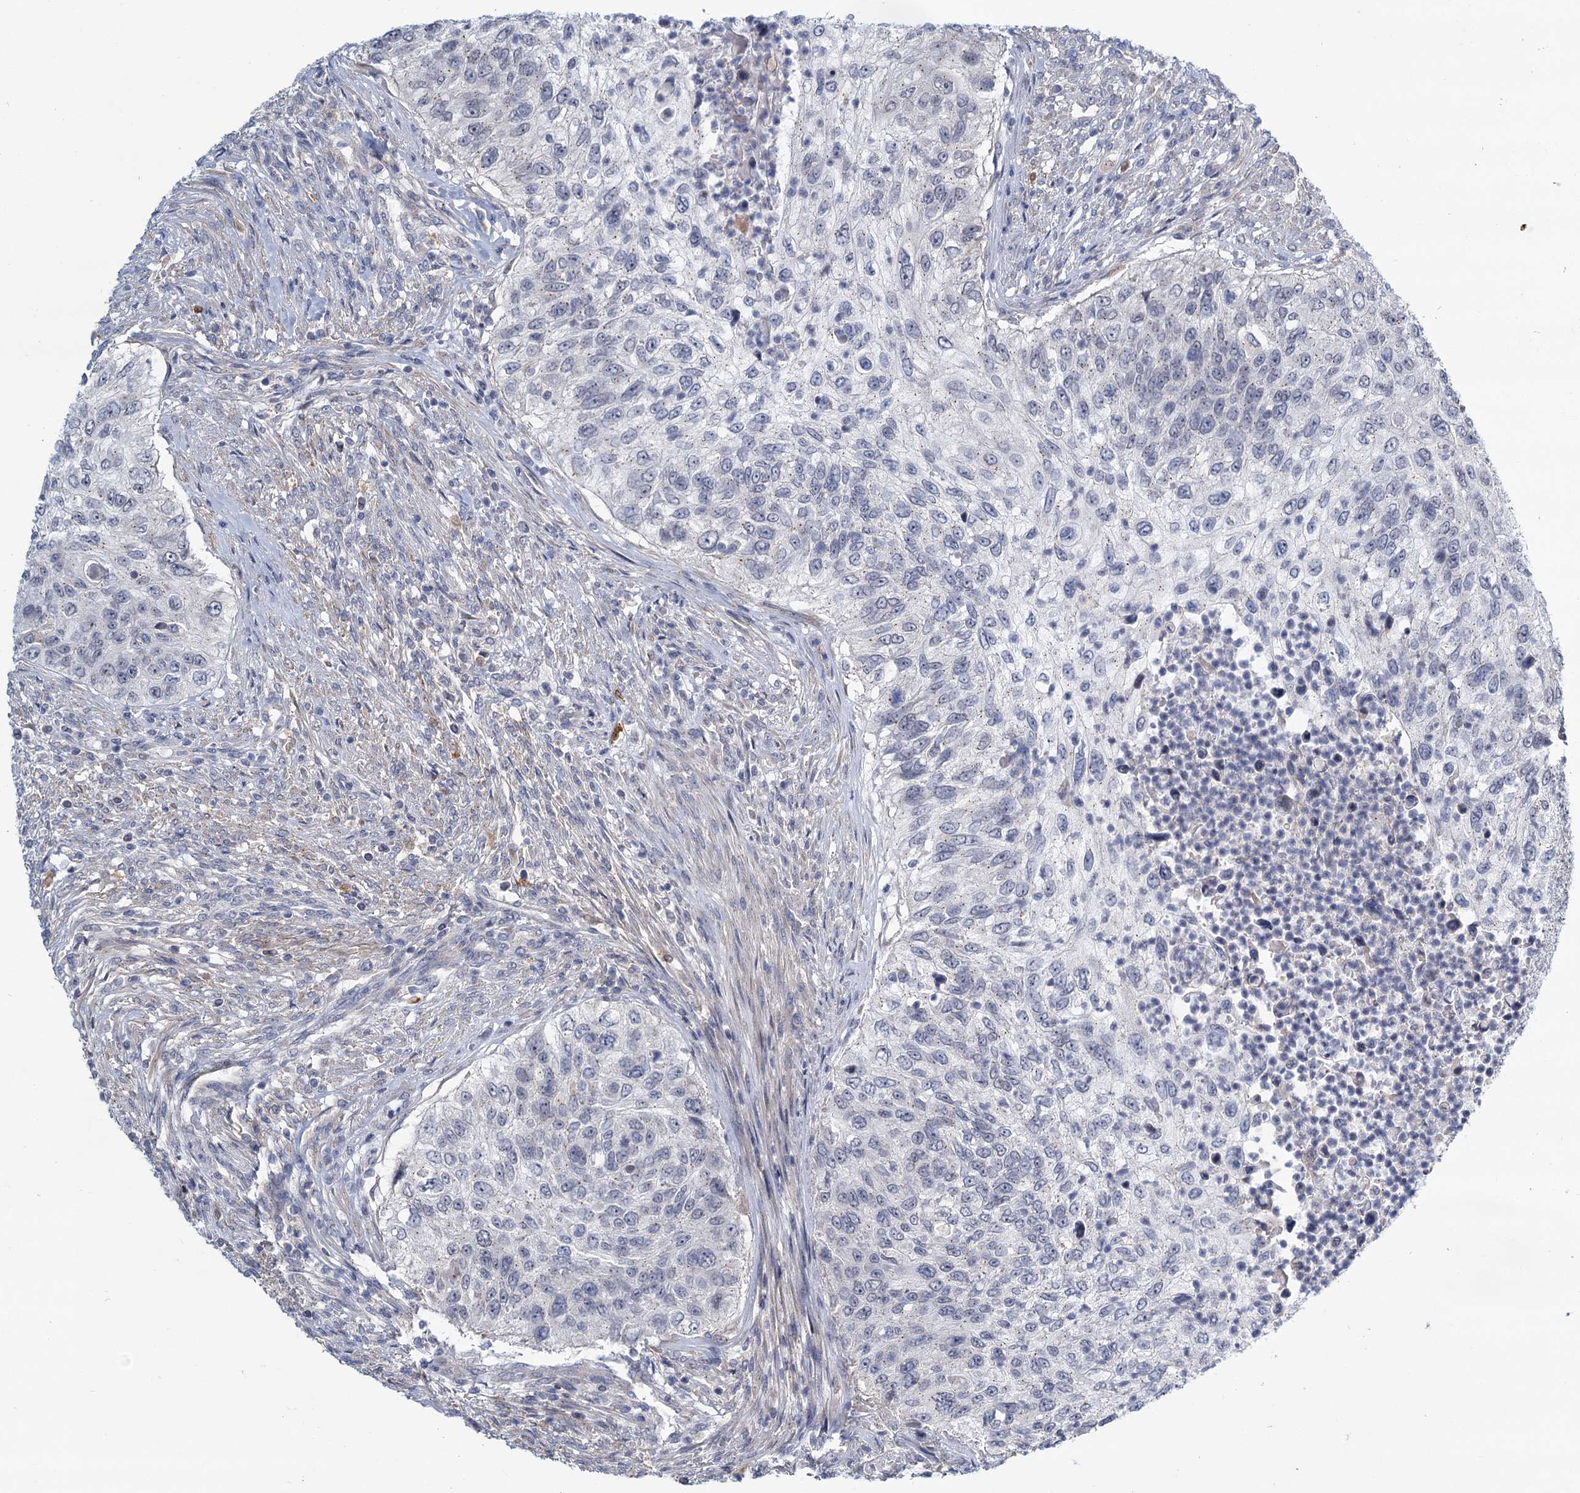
{"staining": {"intensity": "negative", "quantity": "none", "location": "none"}, "tissue": "urothelial cancer", "cell_type": "Tumor cells", "image_type": "cancer", "snomed": [{"axis": "morphology", "description": "Urothelial carcinoma, High grade"}, {"axis": "topography", "description": "Urinary bladder"}], "caption": "Tumor cells are negative for brown protein staining in urothelial carcinoma (high-grade). (Brightfield microscopy of DAB immunohistochemistry (IHC) at high magnification).", "gene": "STAP1", "patient": {"sex": "female", "age": 60}}